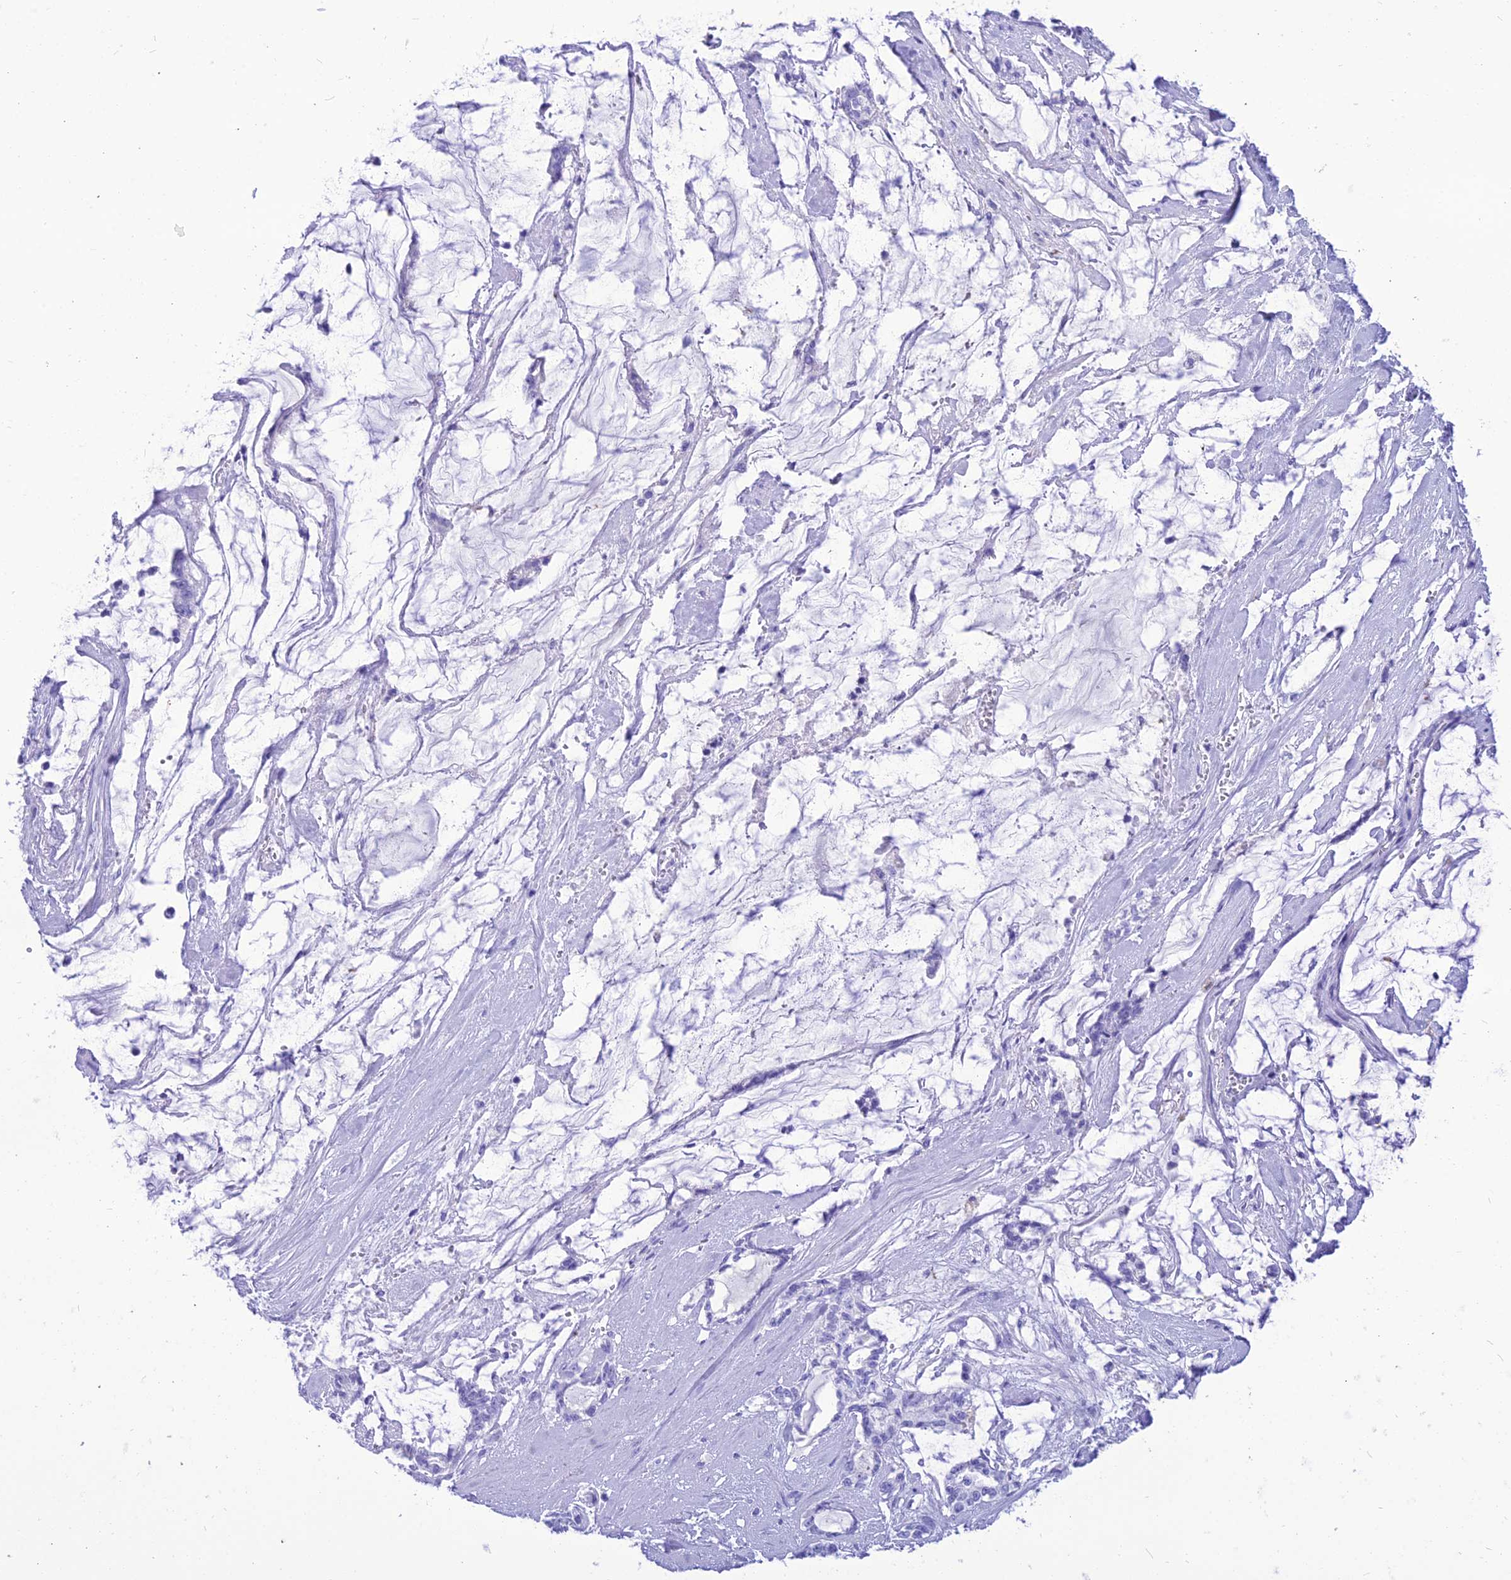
{"staining": {"intensity": "negative", "quantity": "none", "location": "none"}, "tissue": "pancreatic cancer", "cell_type": "Tumor cells", "image_type": "cancer", "snomed": [{"axis": "morphology", "description": "Adenocarcinoma, NOS"}, {"axis": "topography", "description": "Pancreas"}], "caption": "This is a histopathology image of IHC staining of pancreatic adenocarcinoma, which shows no positivity in tumor cells.", "gene": "PNMA5", "patient": {"sex": "female", "age": 73}}